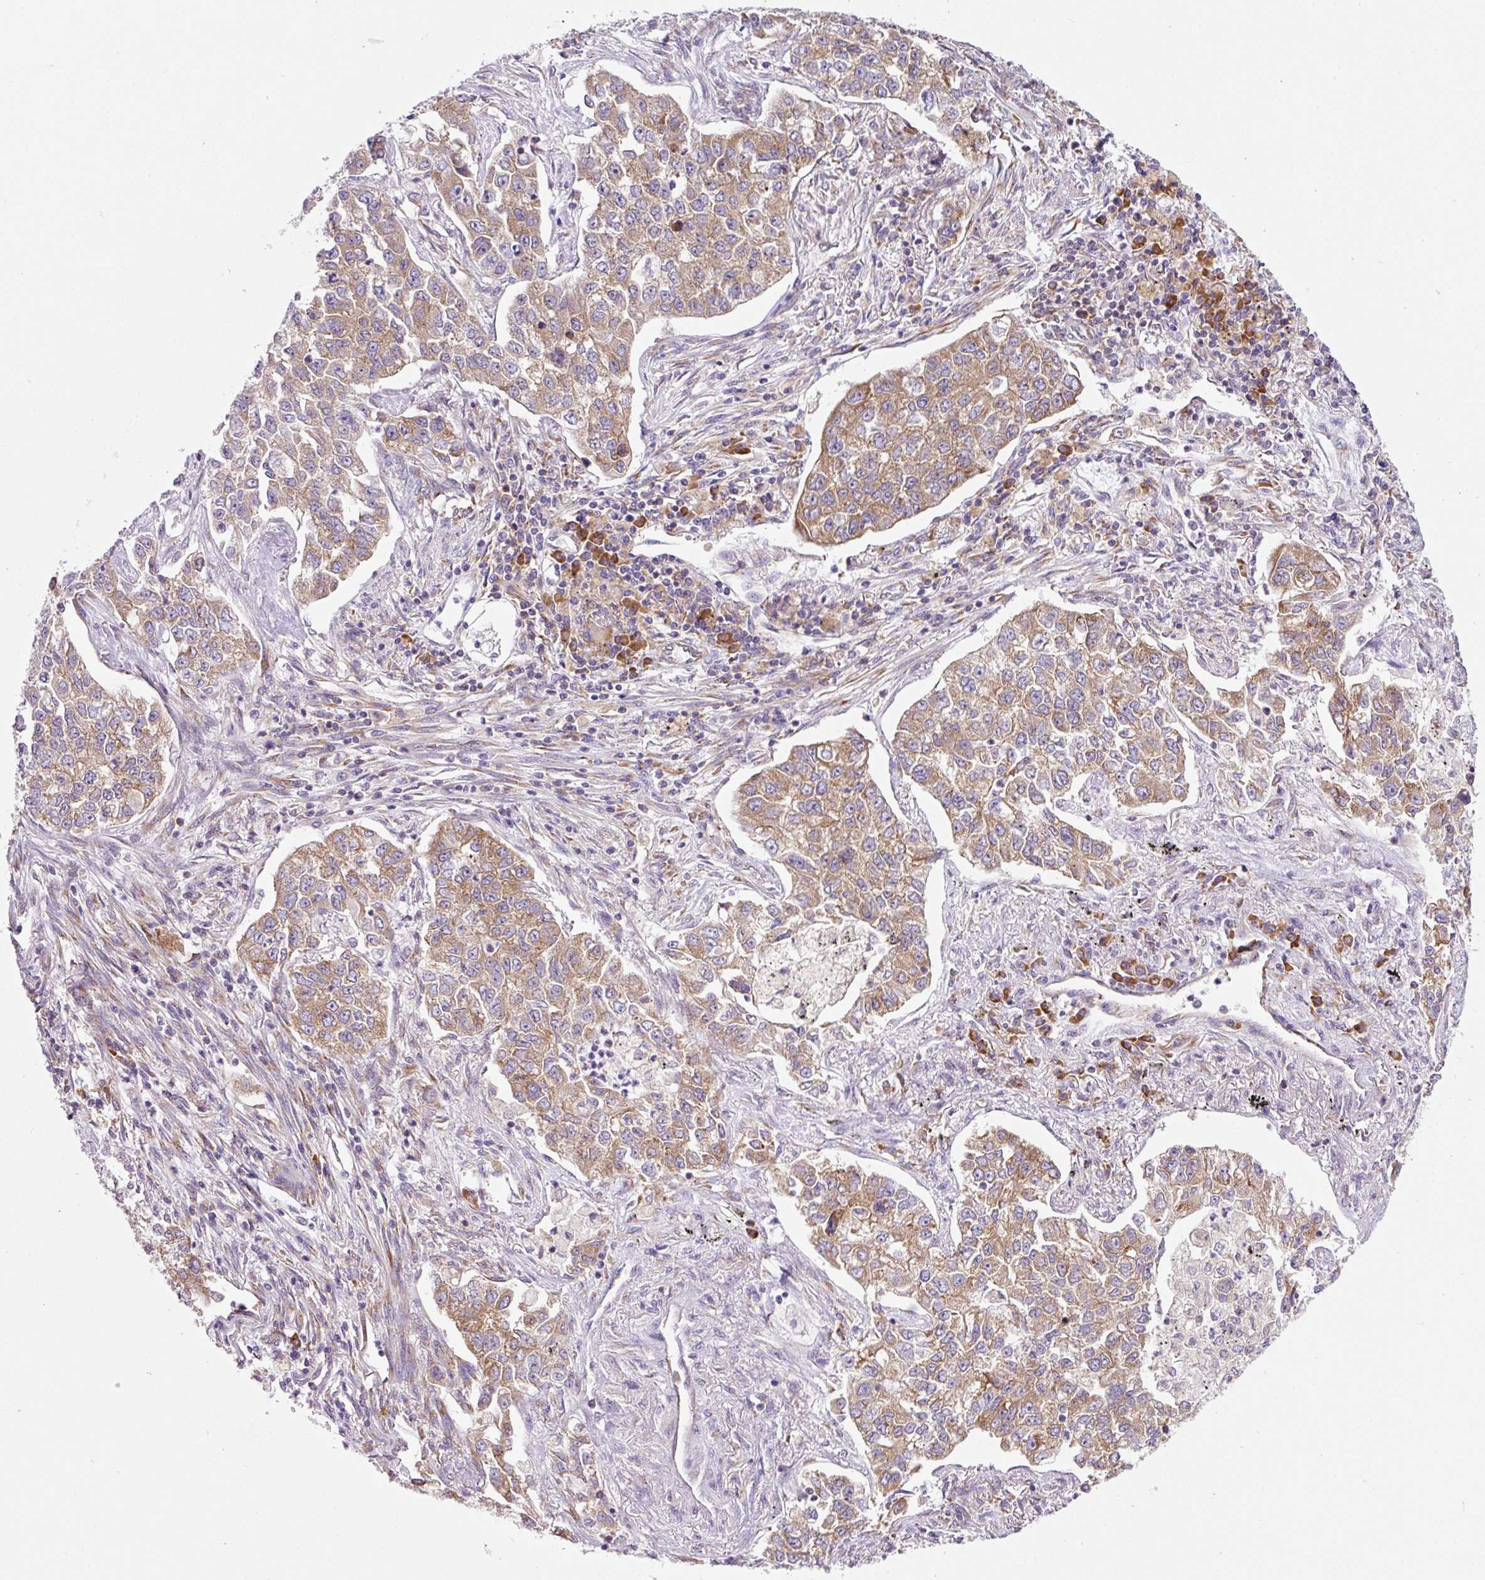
{"staining": {"intensity": "moderate", "quantity": ">75%", "location": "cytoplasmic/membranous"}, "tissue": "lung cancer", "cell_type": "Tumor cells", "image_type": "cancer", "snomed": [{"axis": "morphology", "description": "Adenocarcinoma, NOS"}, {"axis": "topography", "description": "Lung"}], "caption": "Moderate cytoplasmic/membranous positivity for a protein is identified in approximately >75% of tumor cells of adenocarcinoma (lung) using immunohistochemistry (IHC).", "gene": "RPL41", "patient": {"sex": "male", "age": 49}}